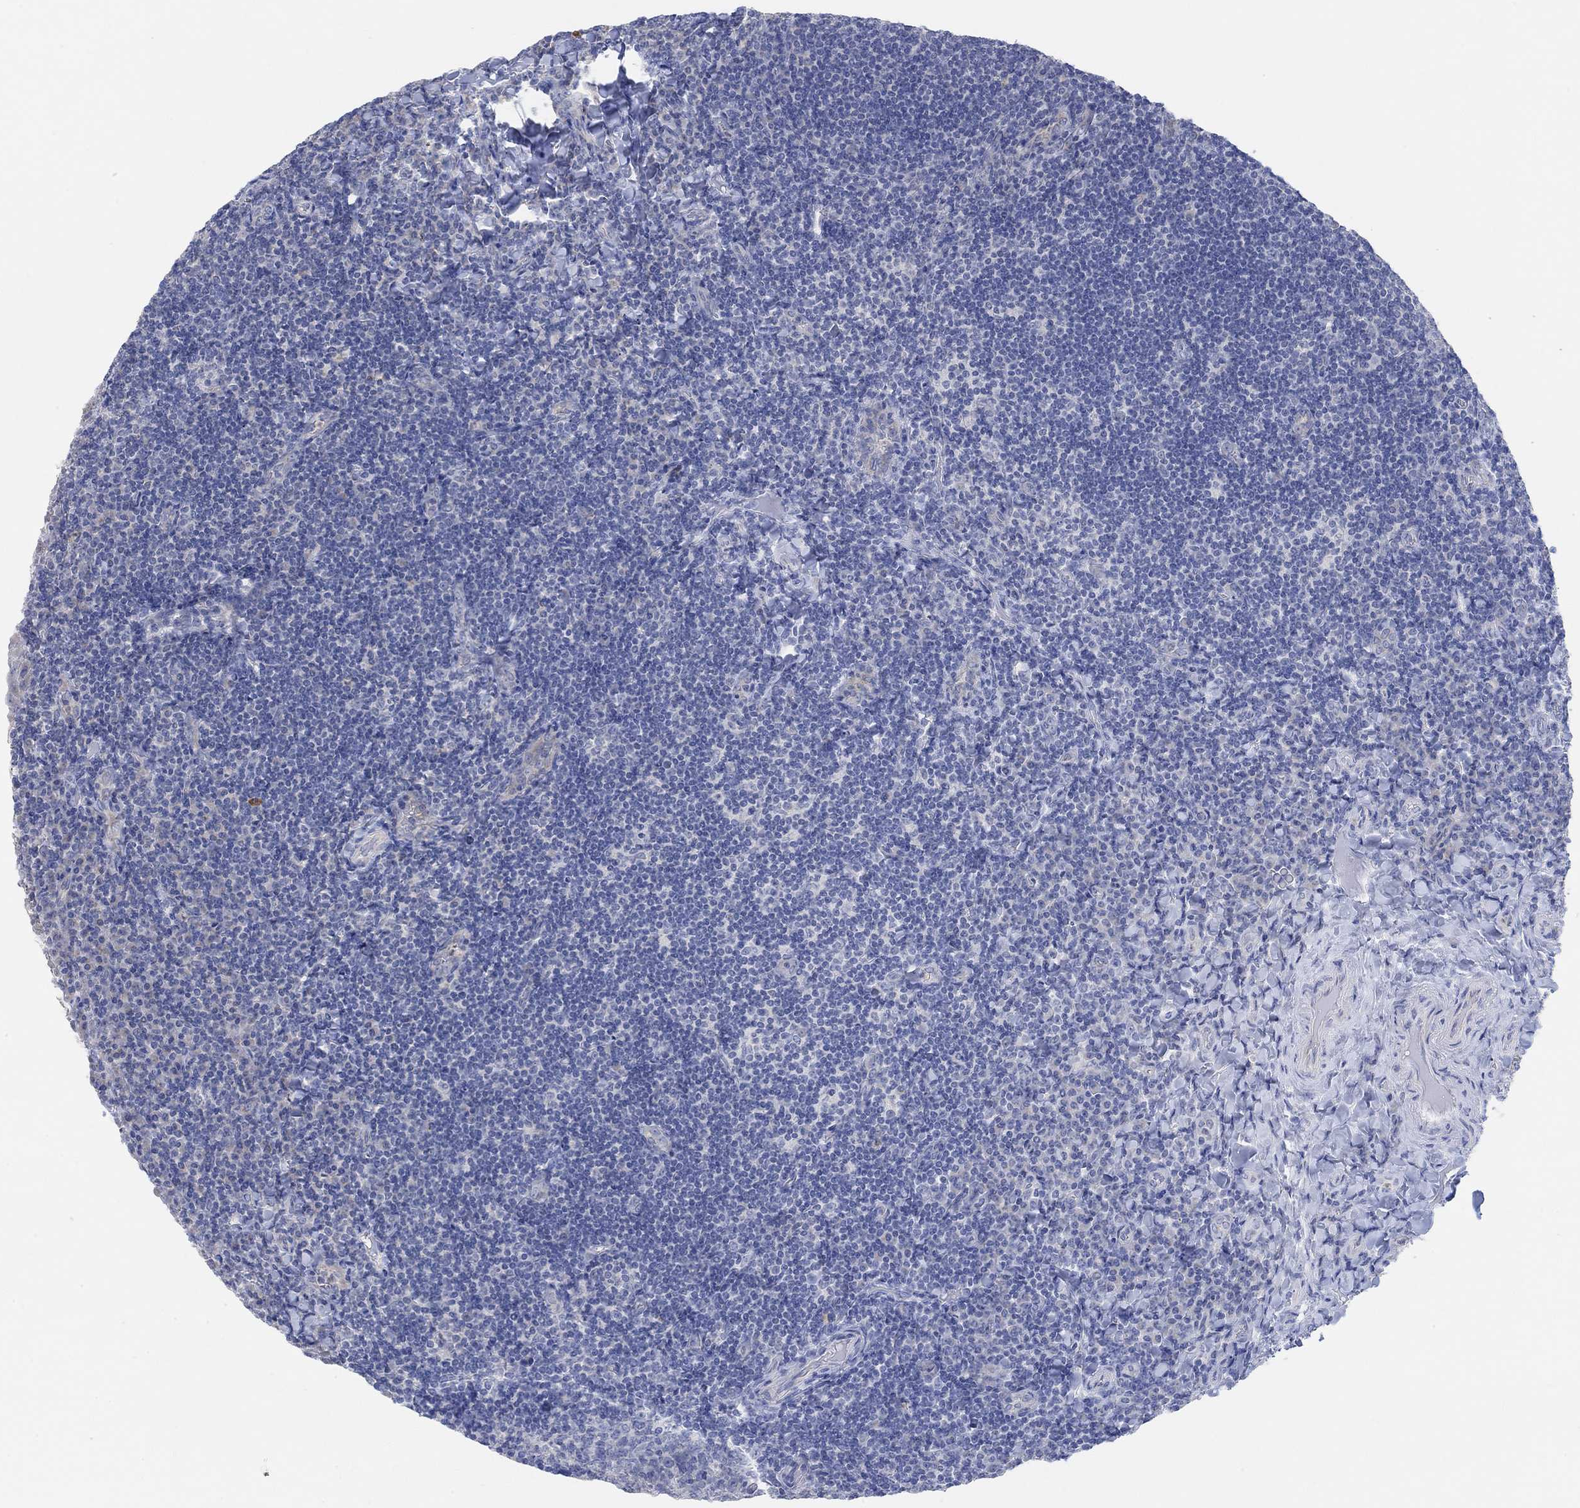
{"staining": {"intensity": "negative", "quantity": "none", "location": "none"}, "tissue": "tonsil", "cell_type": "Germinal center cells", "image_type": "normal", "snomed": [{"axis": "morphology", "description": "Normal tissue, NOS"}, {"axis": "morphology", "description": "Inflammation, NOS"}, {"axis": "topography", "description": "Tonsil"}], "caption": "Photomicrograph shows no significant protein expression in germinal center cells of benign tonsil.", "gene": "NLRP14", "patient": {"sex": "female", "age": 31}}